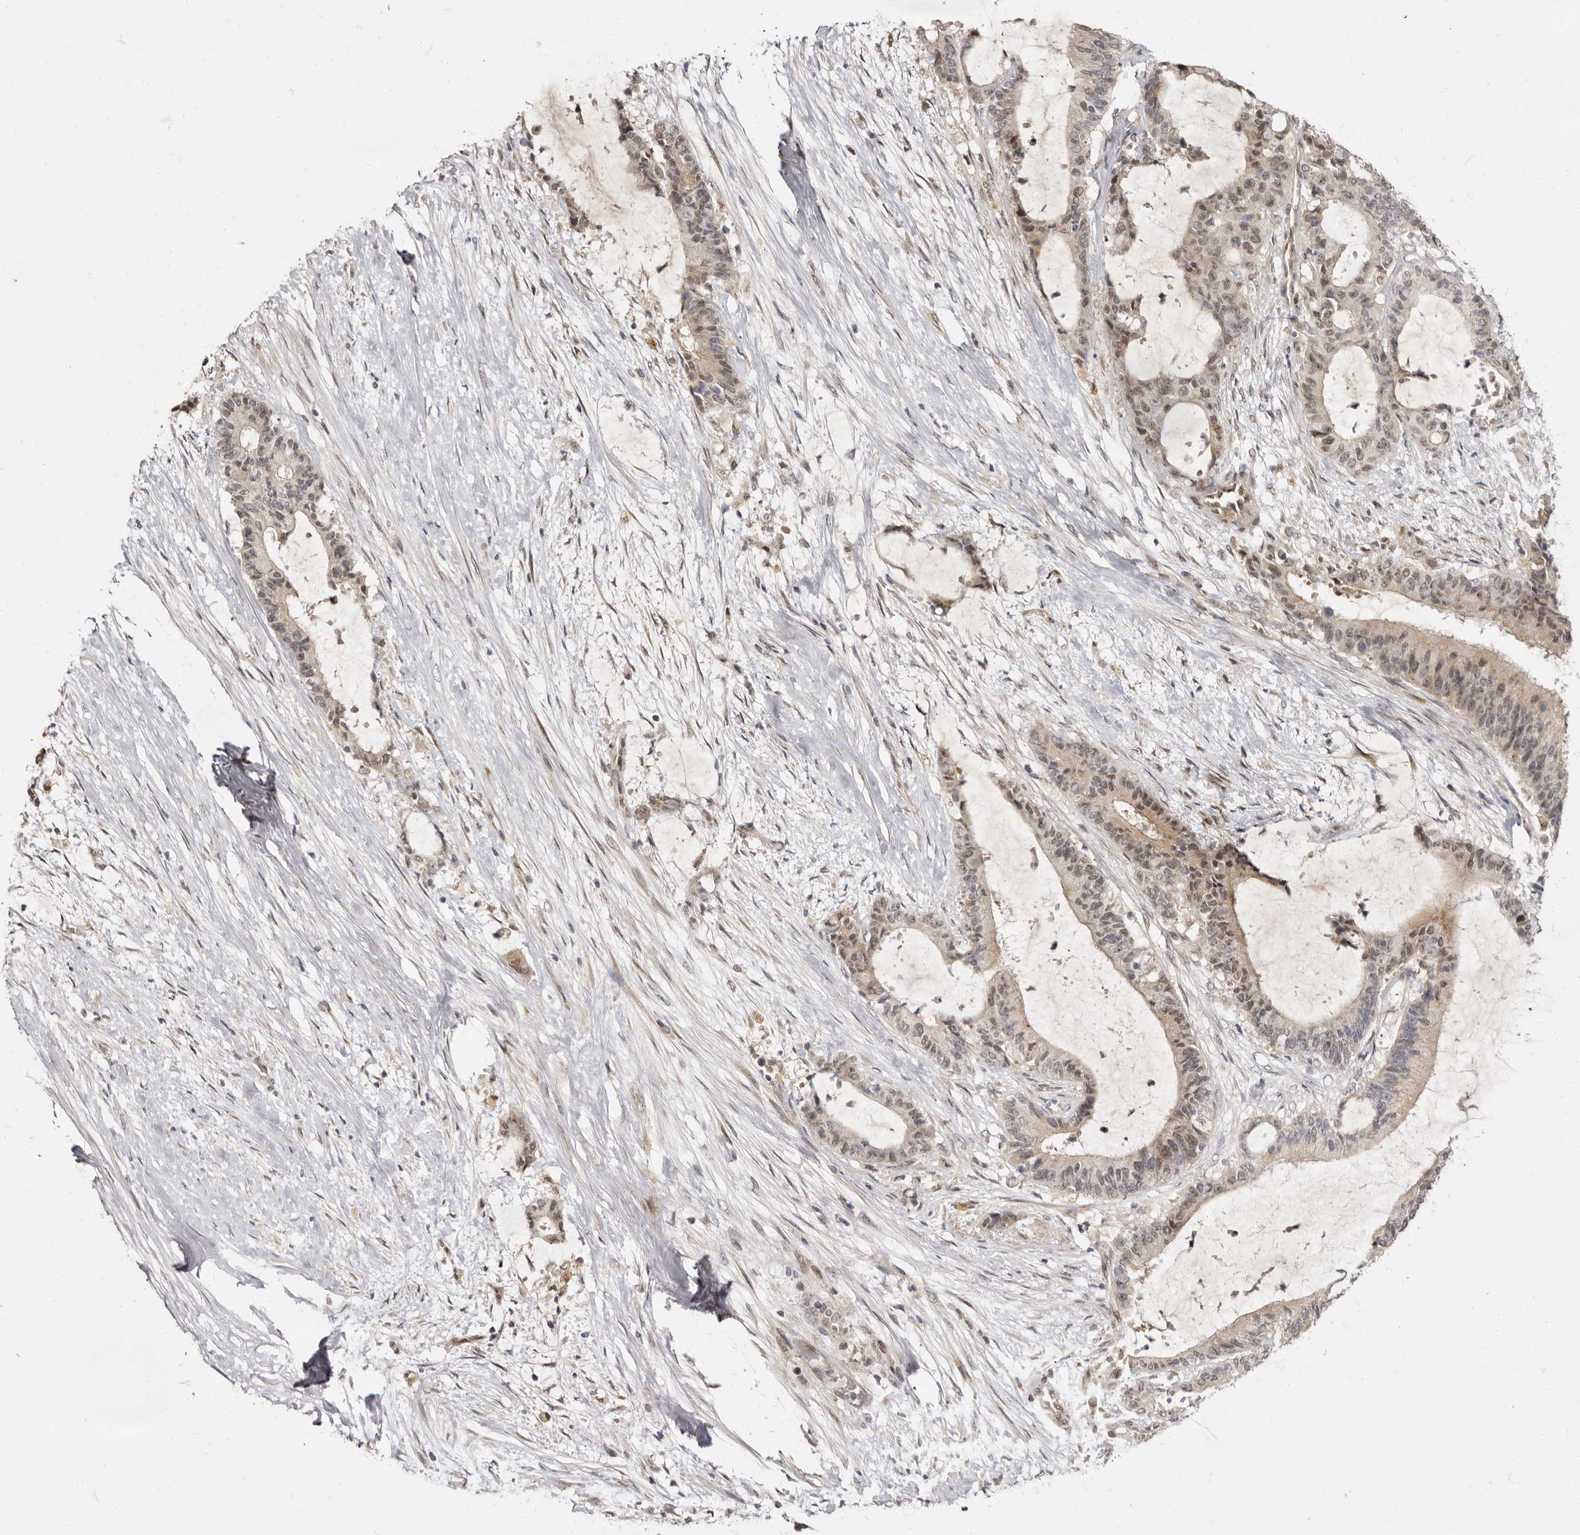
{"staining": {"intensity": "weak", "quantity": "<25%", "location": "nuclear"}, "tissue": "liver cancer", "cell_type": "Tumor cells", "image_type": "cancer", "snomed": [{"axis": "morphology", "description": "Normal tissue, NOS"}, {"axis": "morphology", "description": "Cholangiocarcinoma"}, {"axis": "topography", "description": "Liver"}, {"axis": "topography", "description": "Peripheral nerve tissue"}], "caption": "Cholangiocarcinoma (liver) stained for a protein using IHC shows no expression tumor cells.", "gene": "ZNF326", "patient": {"sex": "female", "age": 73}}